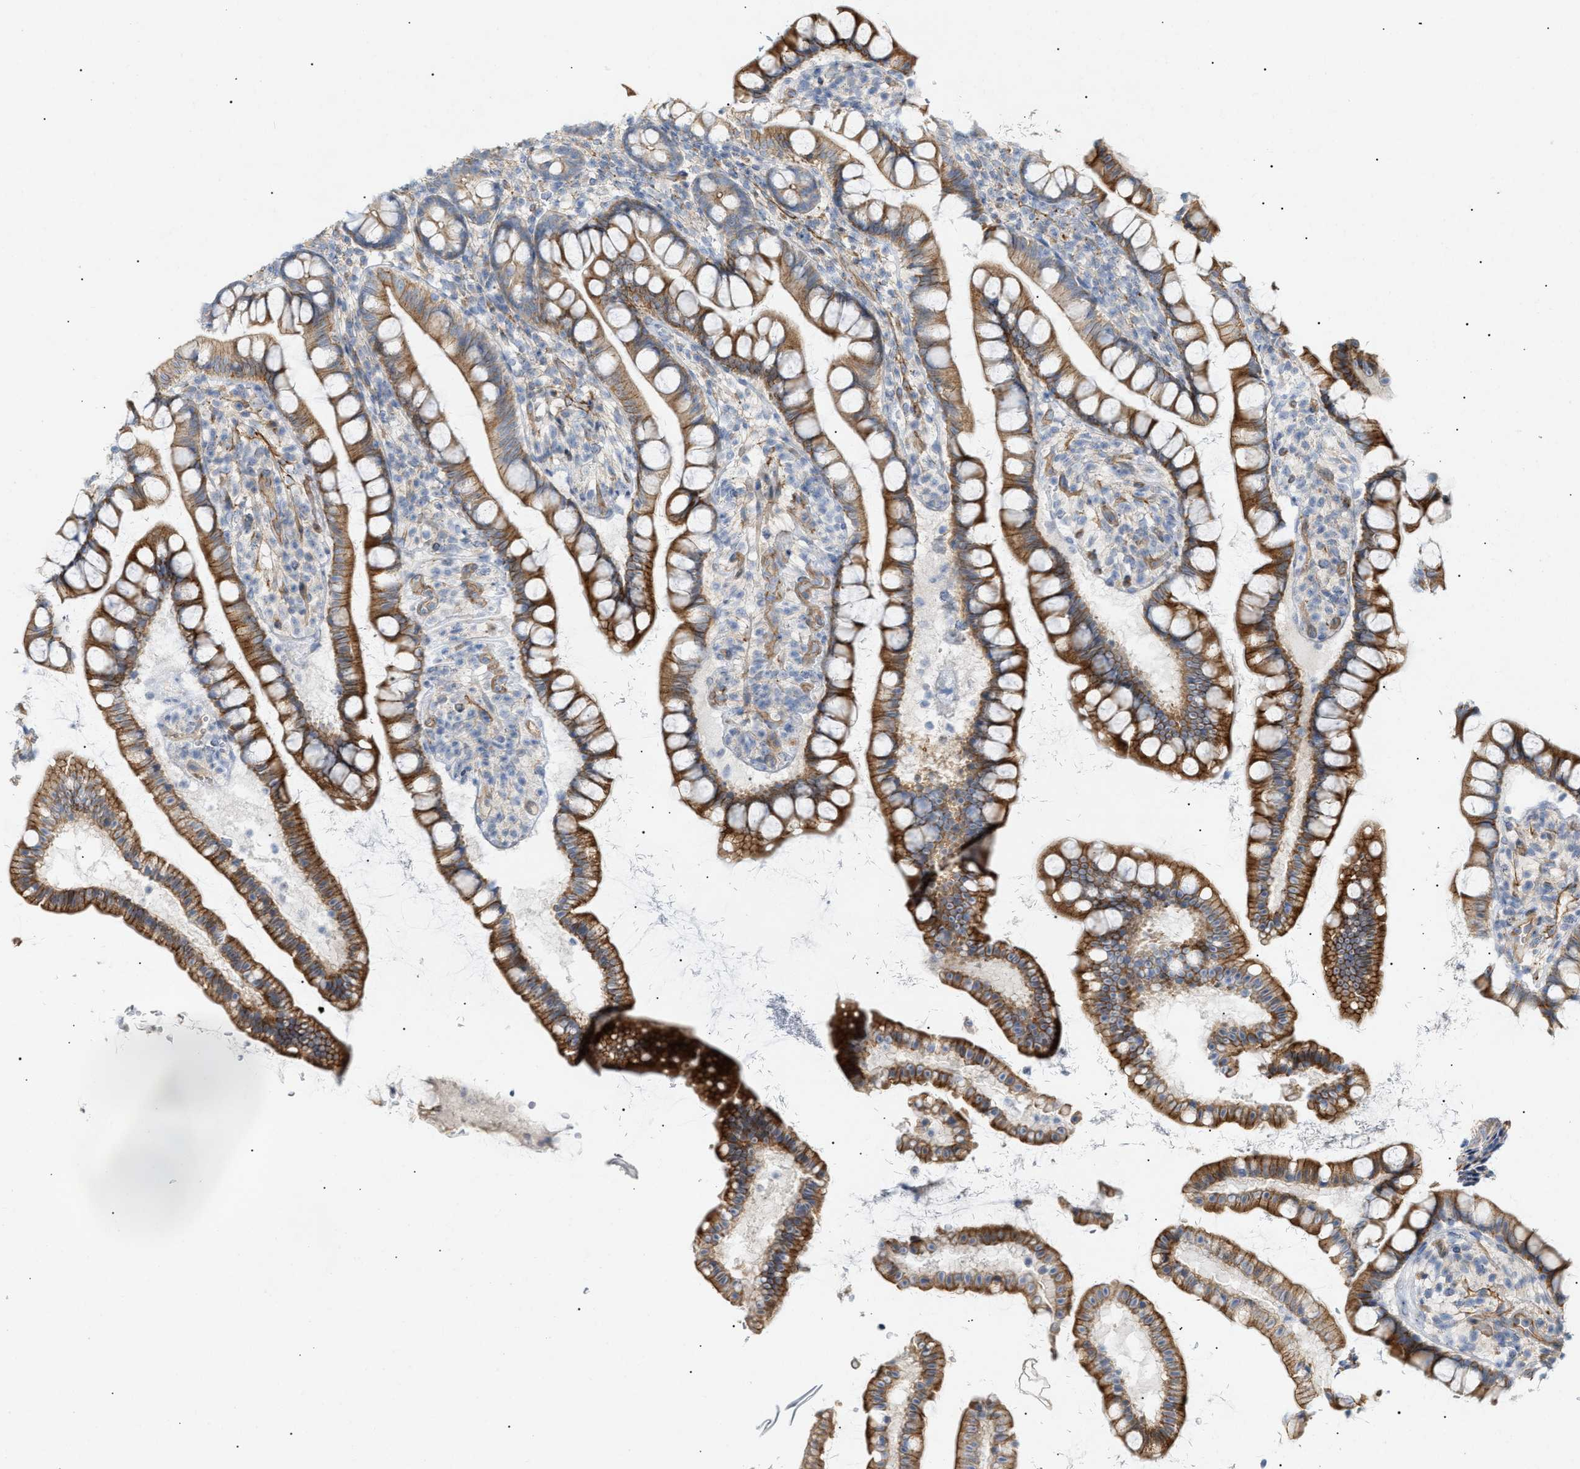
{"staining": {"intensity": "strong", "quantity": "25%-75%", "location": "cytoplasmic/membranous"}, "tissue": "small intestine", "cell_type": "Glandular cells", "image_type": "normal", "snomed": [{"axis": "morphology", "description": "Normal tissue, NOS"}, {"axis": "topography", "description": "Small intestine"}], "caption": "Protein analysis of normal small intestine reveals strong cytoplasmic/membranous staining in approximately 25%-75% of glandular cells. Using DAB (brown) and hematoxylin (blue) stains, captured at high magnification using brightfield microscopy.", "gene": "ZFHX2", "patient": {"sex": "female", "age": 84}}